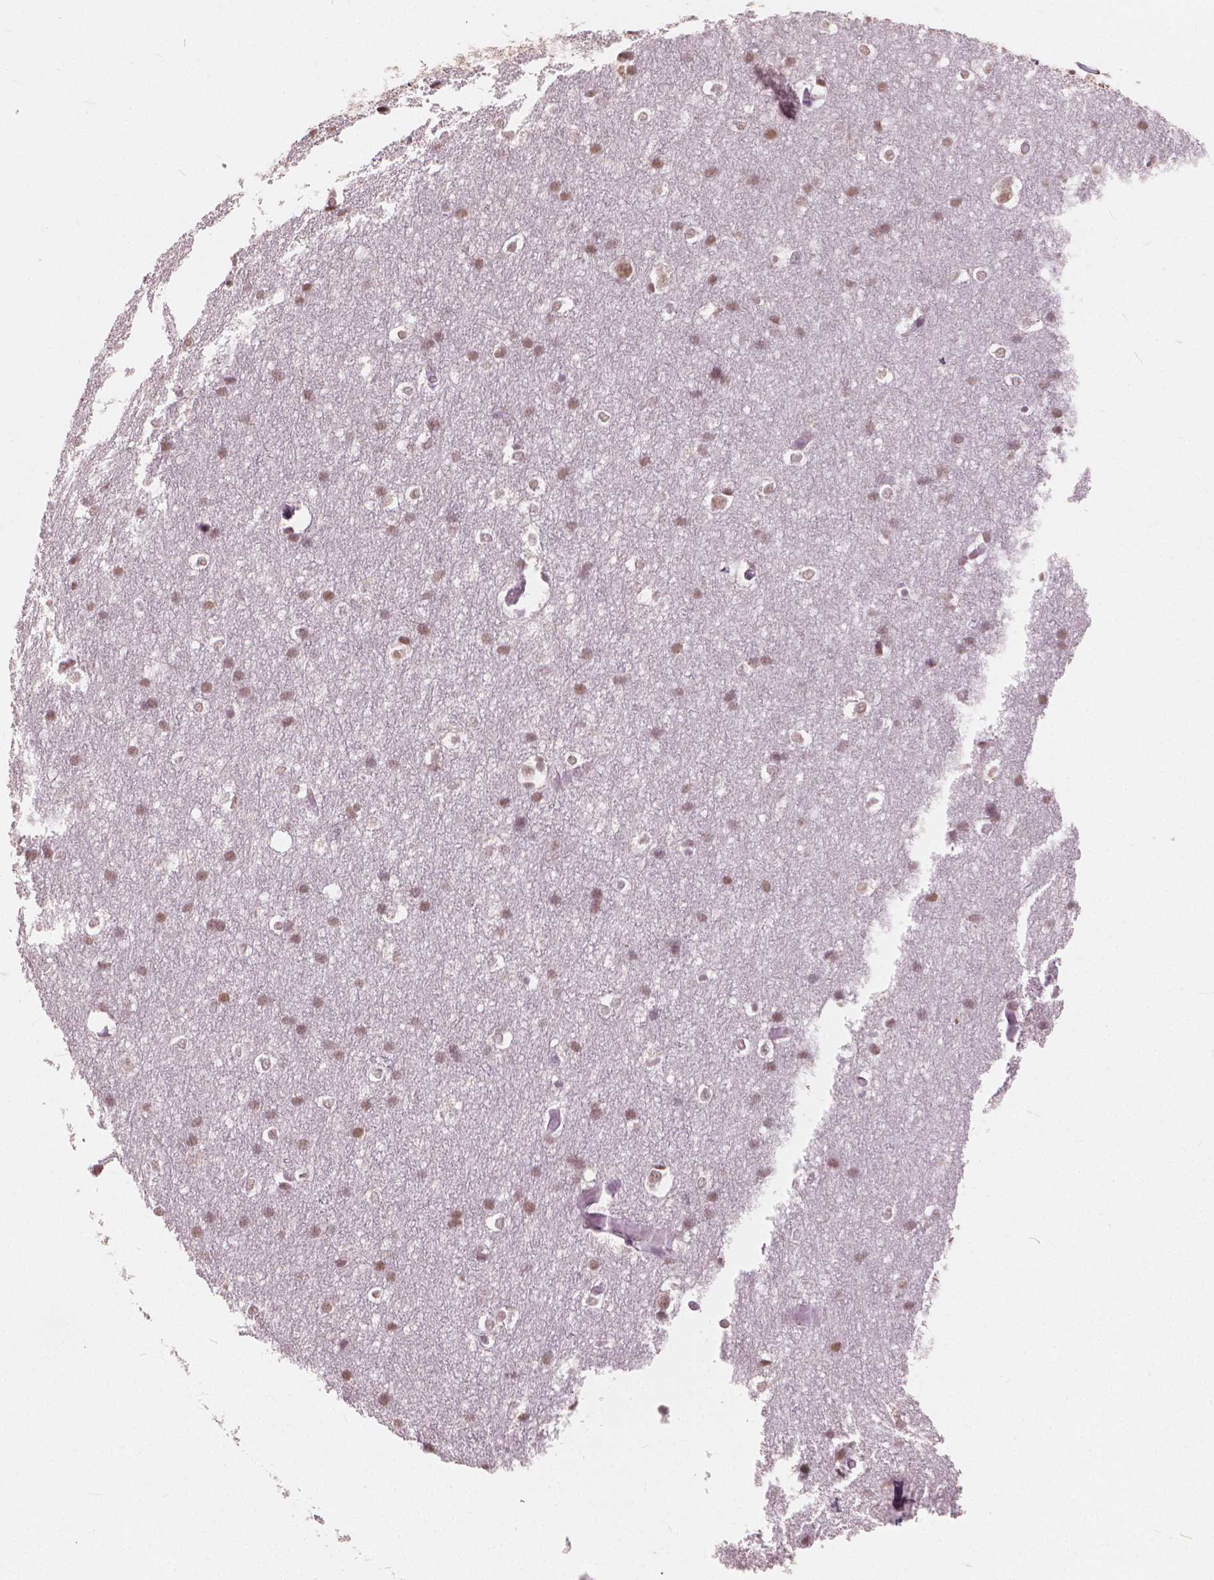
{"staining": {"intensity": "weak", "quantity": "25%-75%", "location": "cytoplasmic/membranous,nuclear"}, "tissue": "cerebral cortex", "cell_type": "Endothelial cells", "image_type": "normal", "snomed": [{"axis": "morphology", "description": "Normal tissue, NOS"}, {"axis": "topography", "description": "Cerebral cortex"}], "caption": "Immunohistochemistry micrograph of benign cerebral cortex: human cerebral cortex stained using IHC shows low levels of weak protein expression localized specifically in the cytoplasmic/membranous,nuclear of endothelial cells, appearing as a cytoplasmic/membranous,nuclear brown color.", "gene": "HOXA10", "patient": {"sex": "male", "age": 37}}